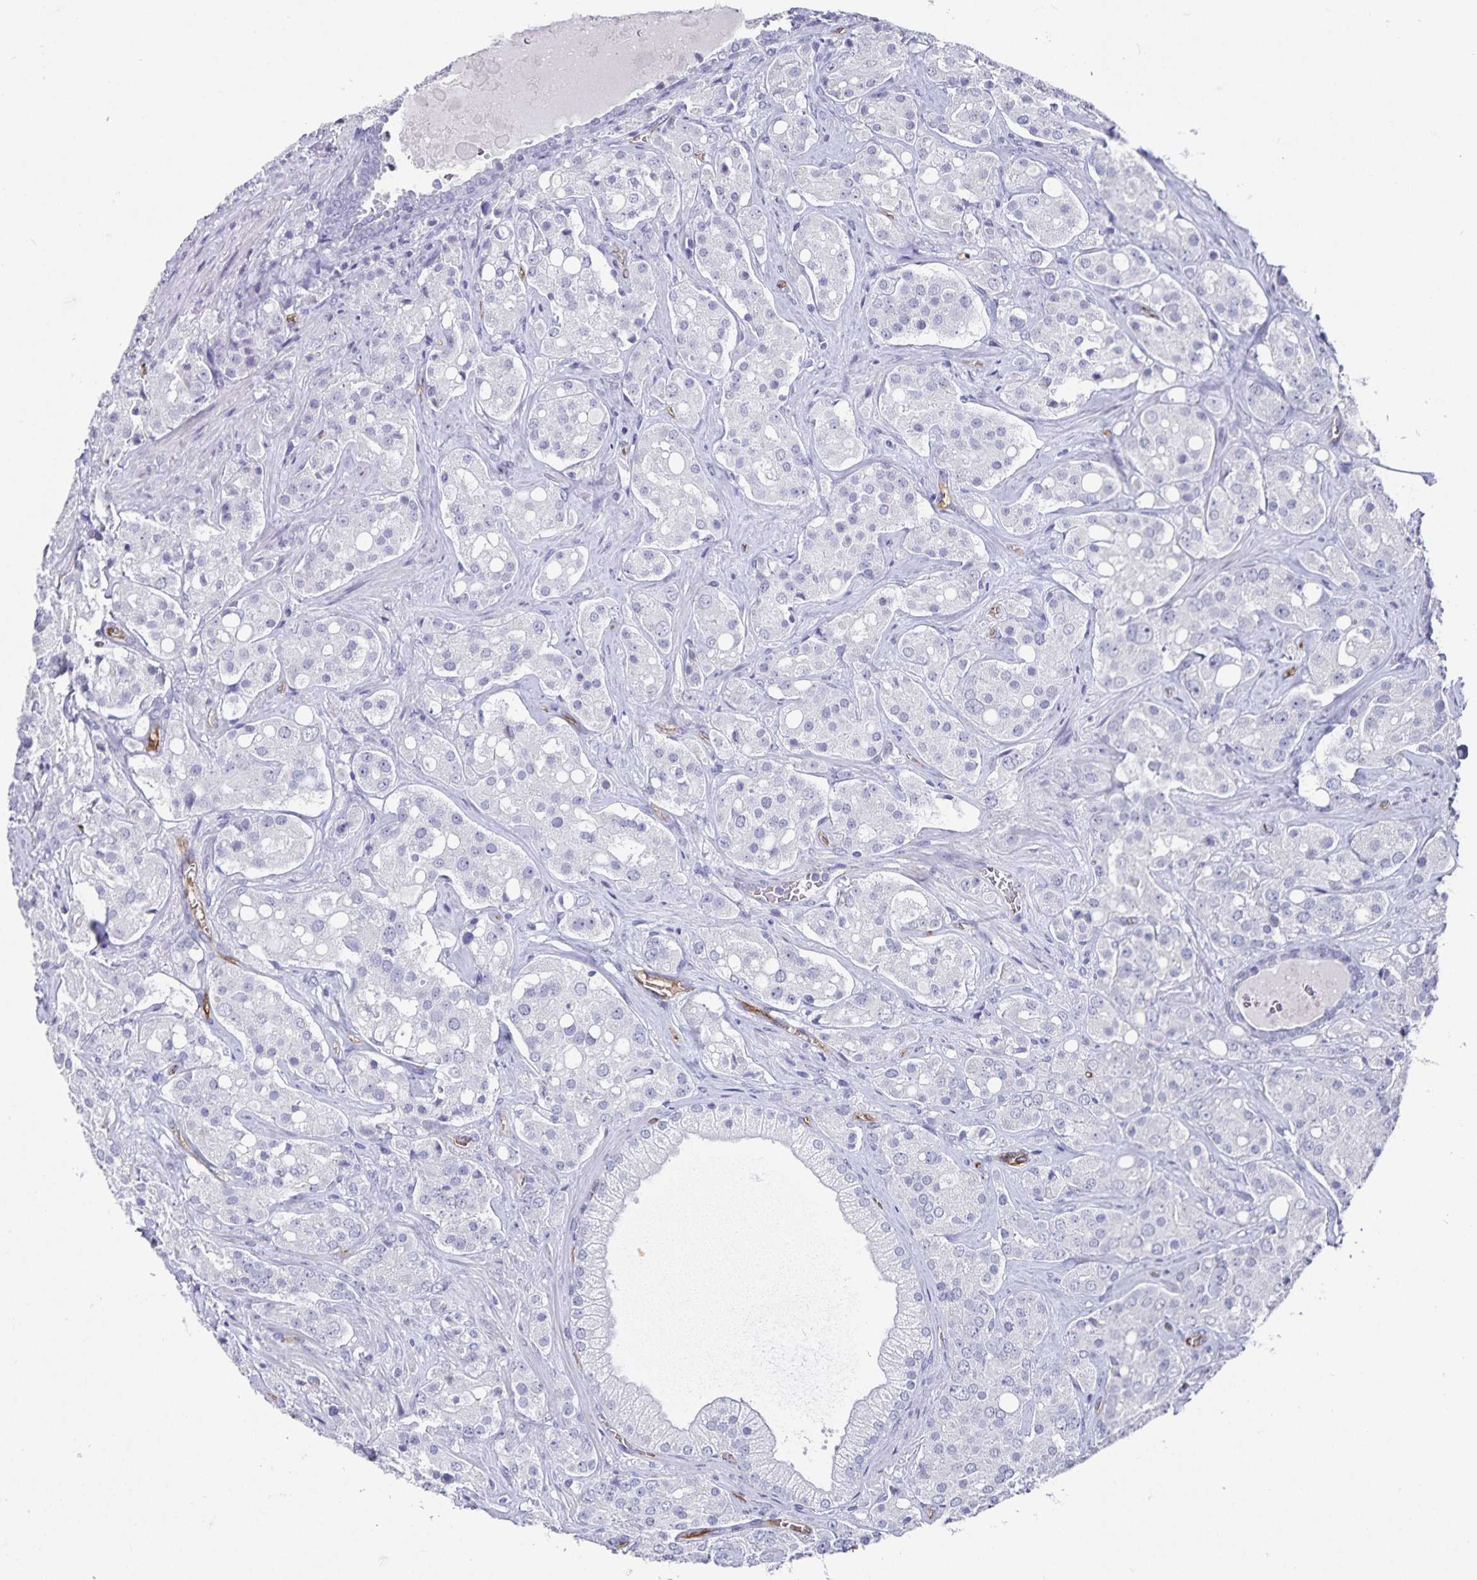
{"staining": {"intensity": "negative", "quantity": "none", "location": "none"}, "tissue": "prostate cancer", "cell_type": "Tumor cells", "image_type": "cancer", "snomed": [{"axis": "morphology", "description": "Adenocarcinoma, High grade"}, {"axis": "topography", "description": "Prostate"}], "caption": "Tumor cells are negative for protein expression in human high-grade adenocarcinoma (prostate).", "gene": "PODXL", "patient": {"sex": "male", "age": 67}}